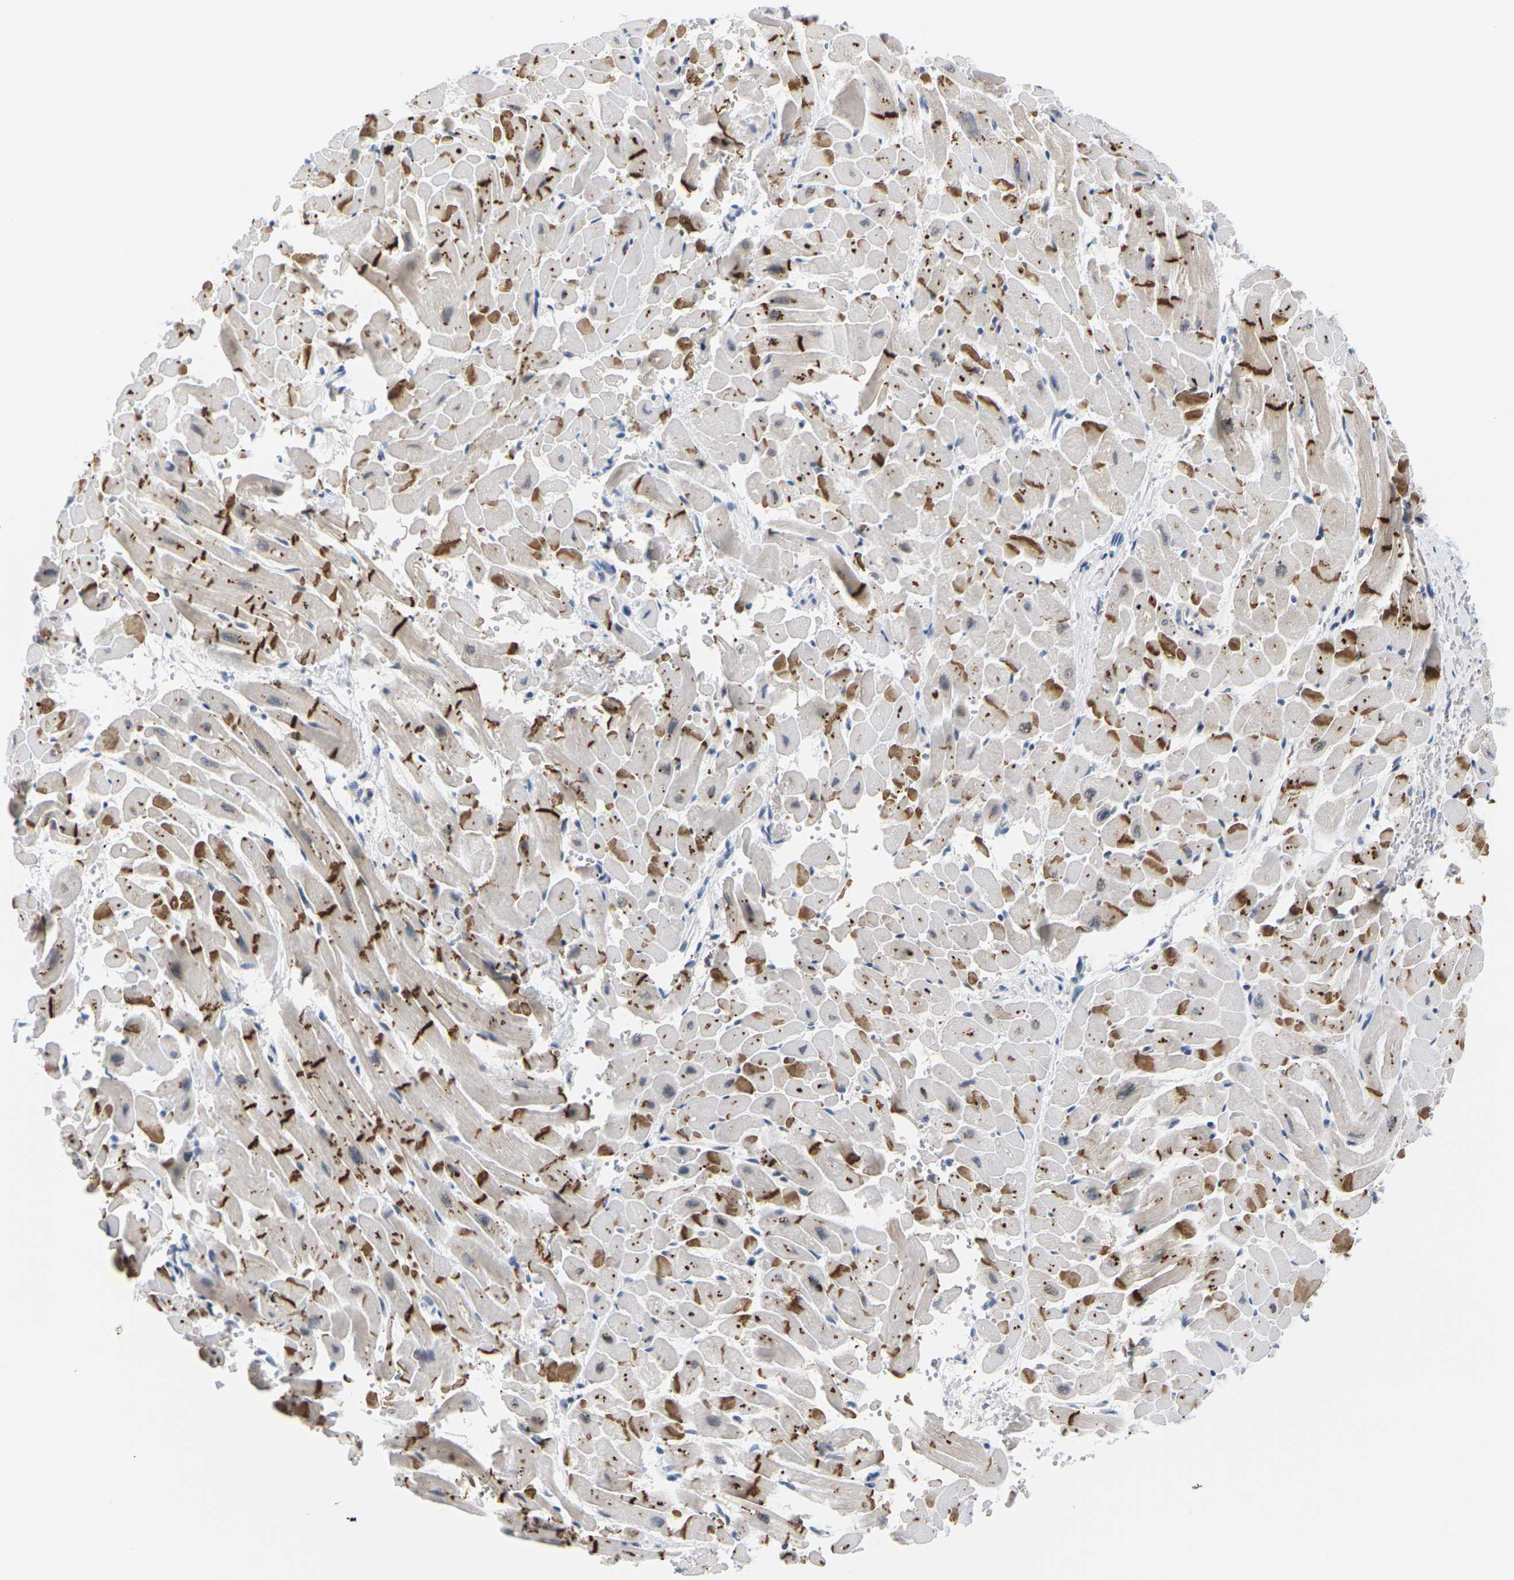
{"staining": {"intensity": "strong", "quantity": "25%-75%", "location": "cytoplasmic/membranous"}, "tissue": "heart muscle", "cell_type": "Cardiomyocytes", "image_type": "normal", "snomed": [{"axis": "morphology", "description": "Normal tissue, NOS"}, {"axis": "topography", "description": "Heart"}], "caption": "A brown stain labels strong cytoplasmic/membranous positivity of a protein in cardiomyocytes of normal human heart muscle. The staining is performed using DAB brown chromogen to label protein expression. The nuclei are counter-stained blue using hematoxylin.", "gene": "PKP2", "patient": {"sex": "male", "age": 45}}